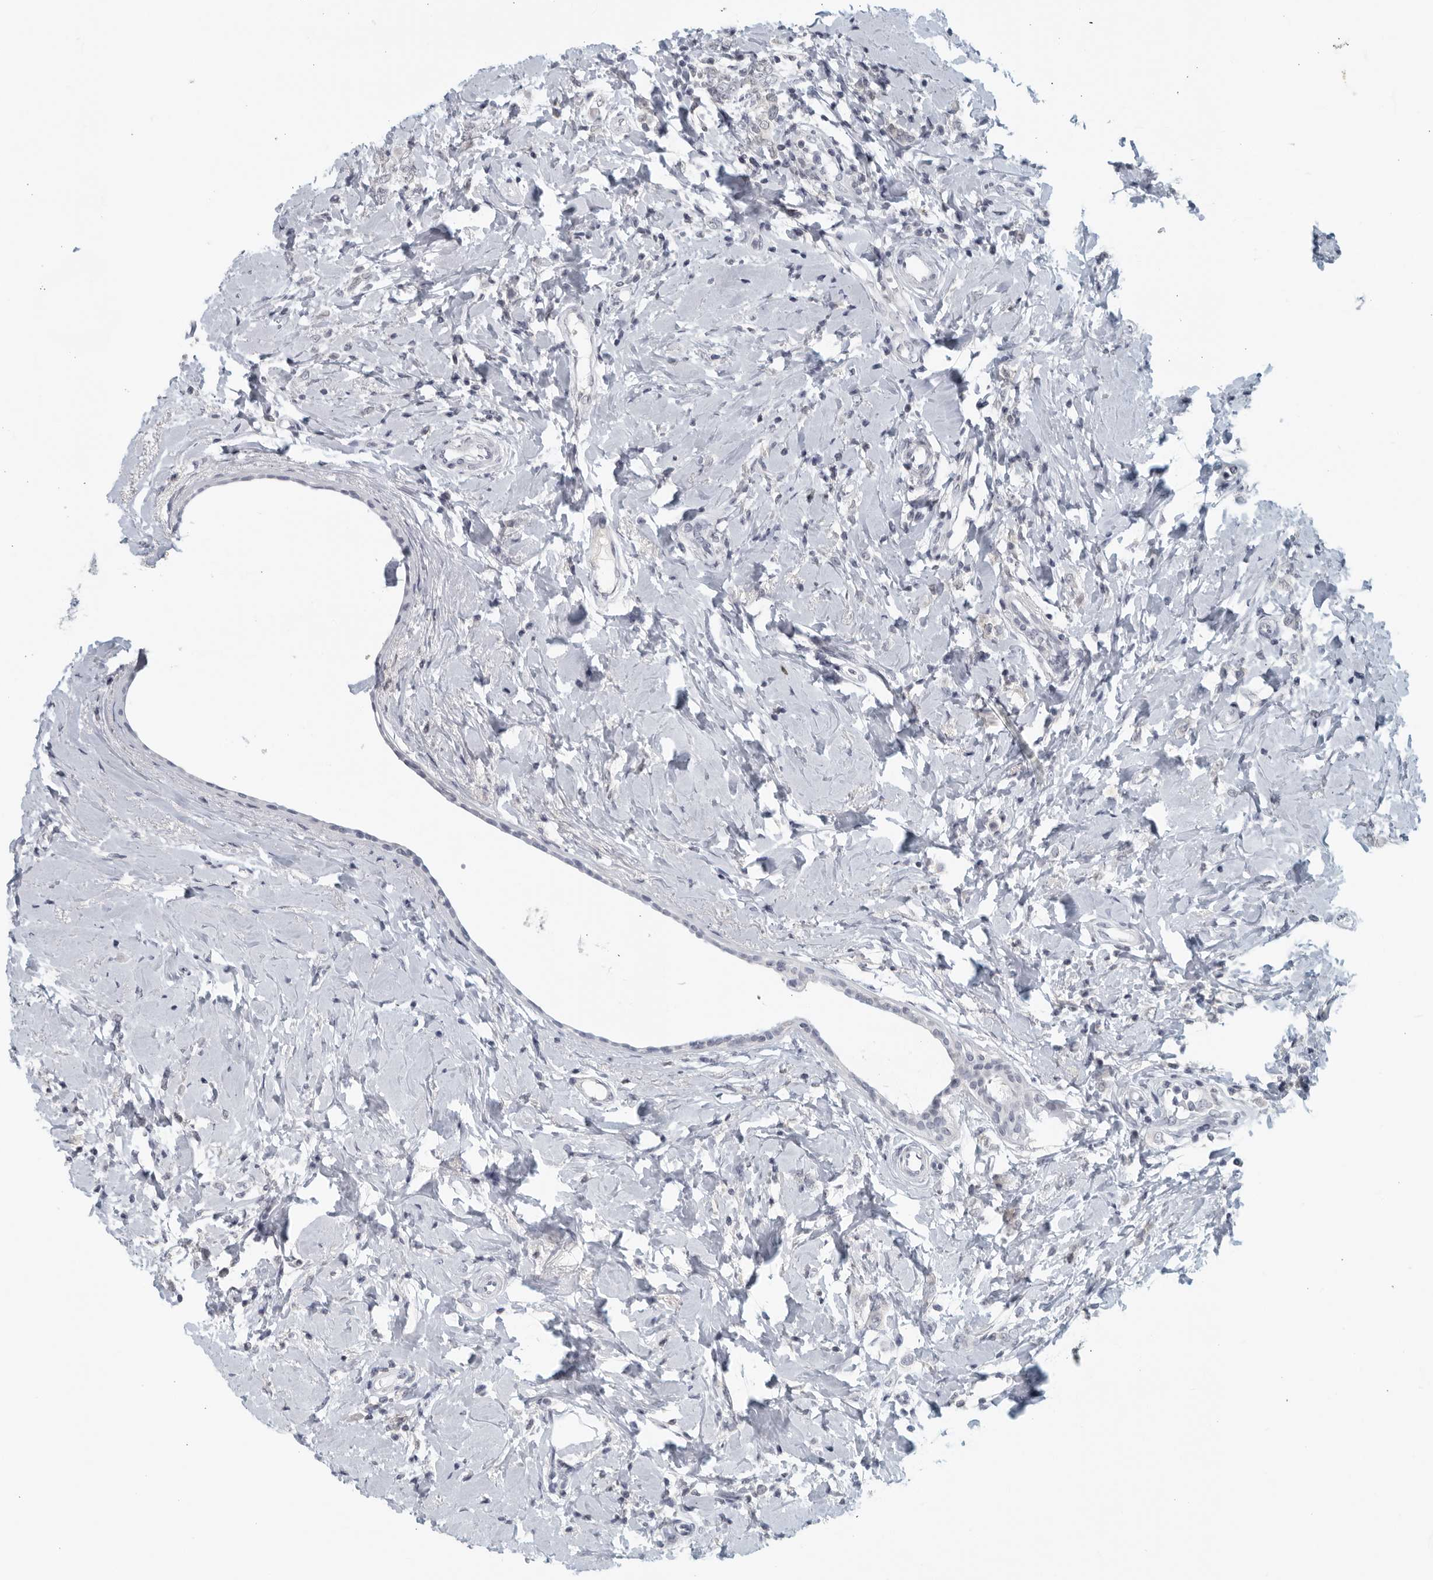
{"staining": {"intensity": "negative", "quantity": "none", "location": "none"}, "tissue": "breast cancer", "cell_type": "Tumor cells", "image_type": "cancer", "snomed": [{"axis": "morphology", "description": "Lobular carcinoma"}, {"axis": "topography", "description": "Breast"}], "caption": "DAB (3,3'-diaminobenzidine) immunohistochemical staining of human breast cancer (lobular carcinoma) shows no significant staining in tumor cells.", "gene": "MATN1", "patient": {"sex": "female", "age": 47}}